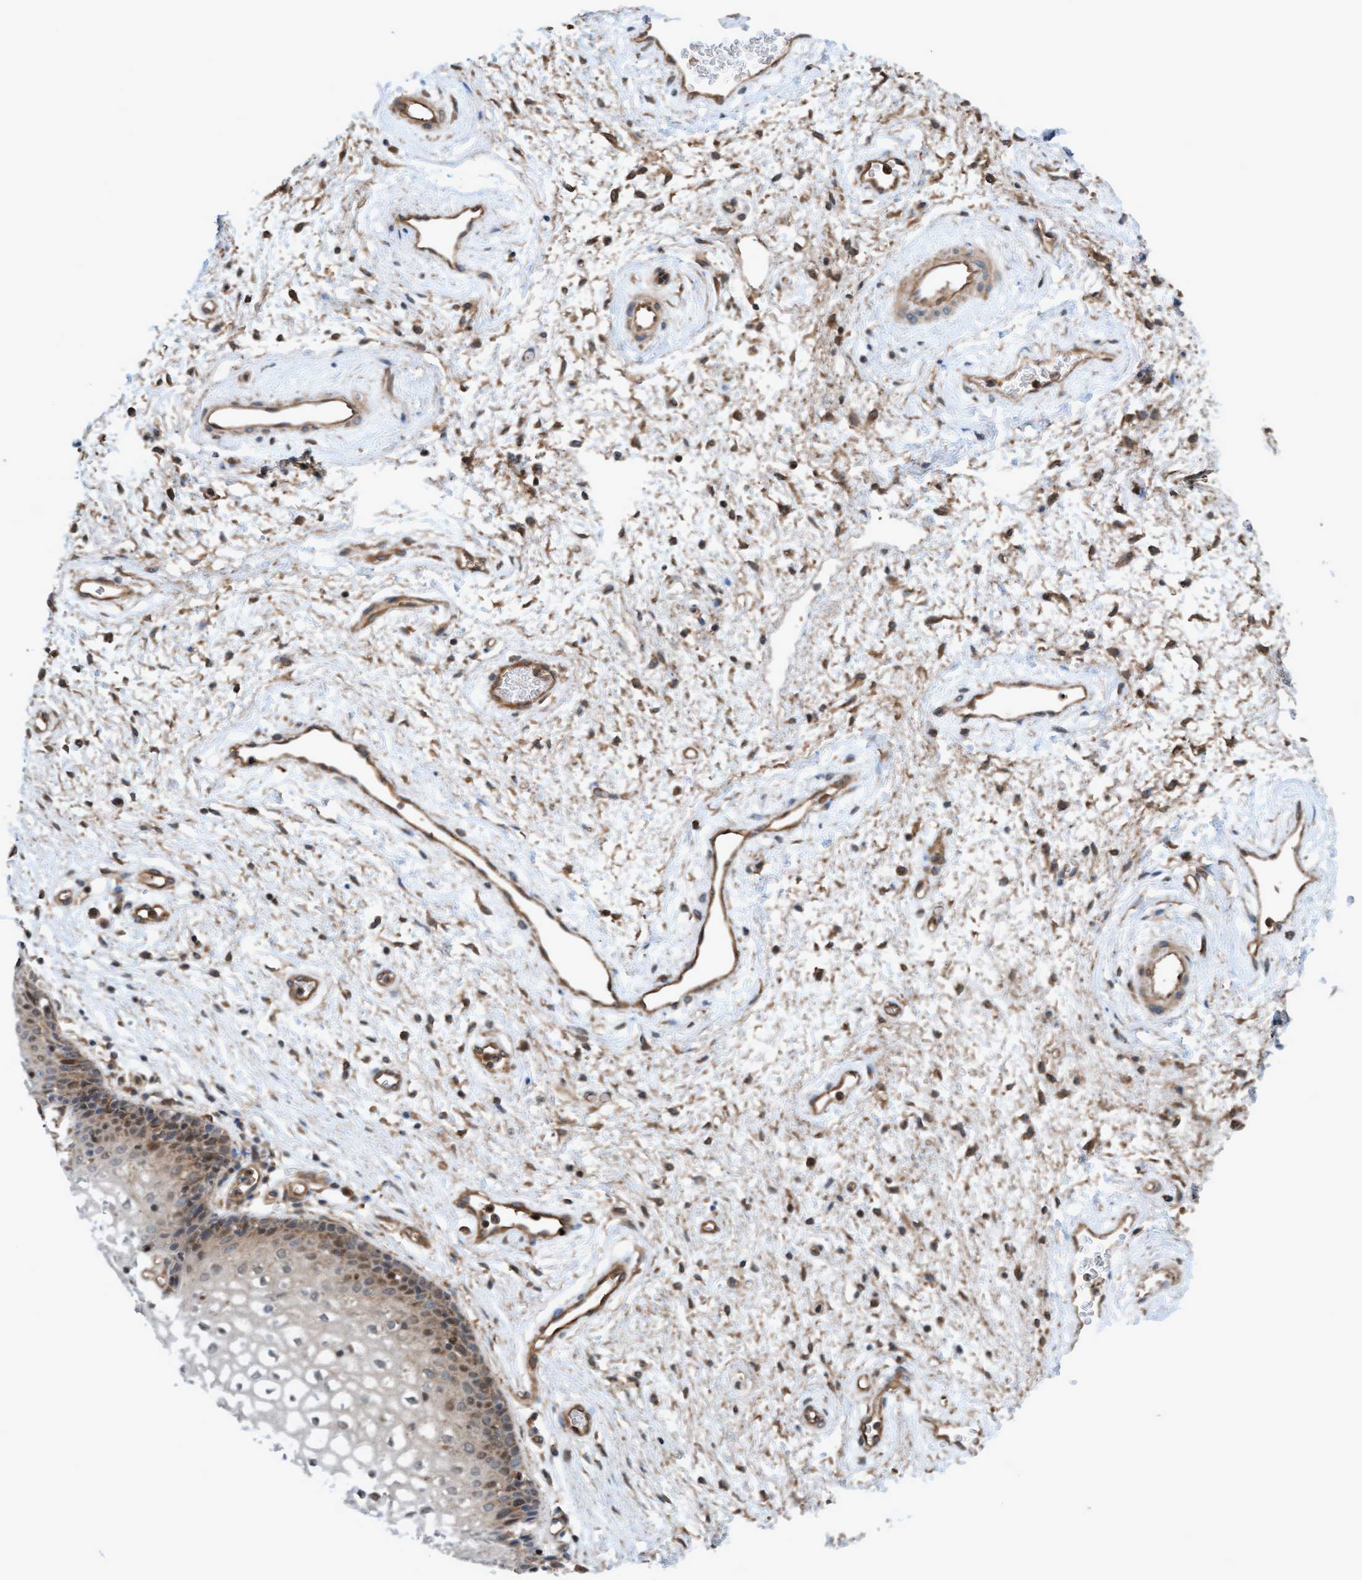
{"staining": {"intensity": "moderate", "quantity": "25%-75%", "location": "cytoplasmic/membranous,nuclear"}, "tissue": "vagina", "cell_type": "Squamous epithelial cells", "image_type": "normal", "snomed": [{"axis": "morphology", "description": "Normal tissue, NOS"}, {"axis": "topography", "description": "Vagina"}], "caption": "Protein staining reveals moderate cytoplasmic/membranous,nuclear expression in about 25%-75% of squamous epithelial cells in unremarkable vagina.", "gene": "ERAL1", "patient": {"sex": "female", "age": 34}}